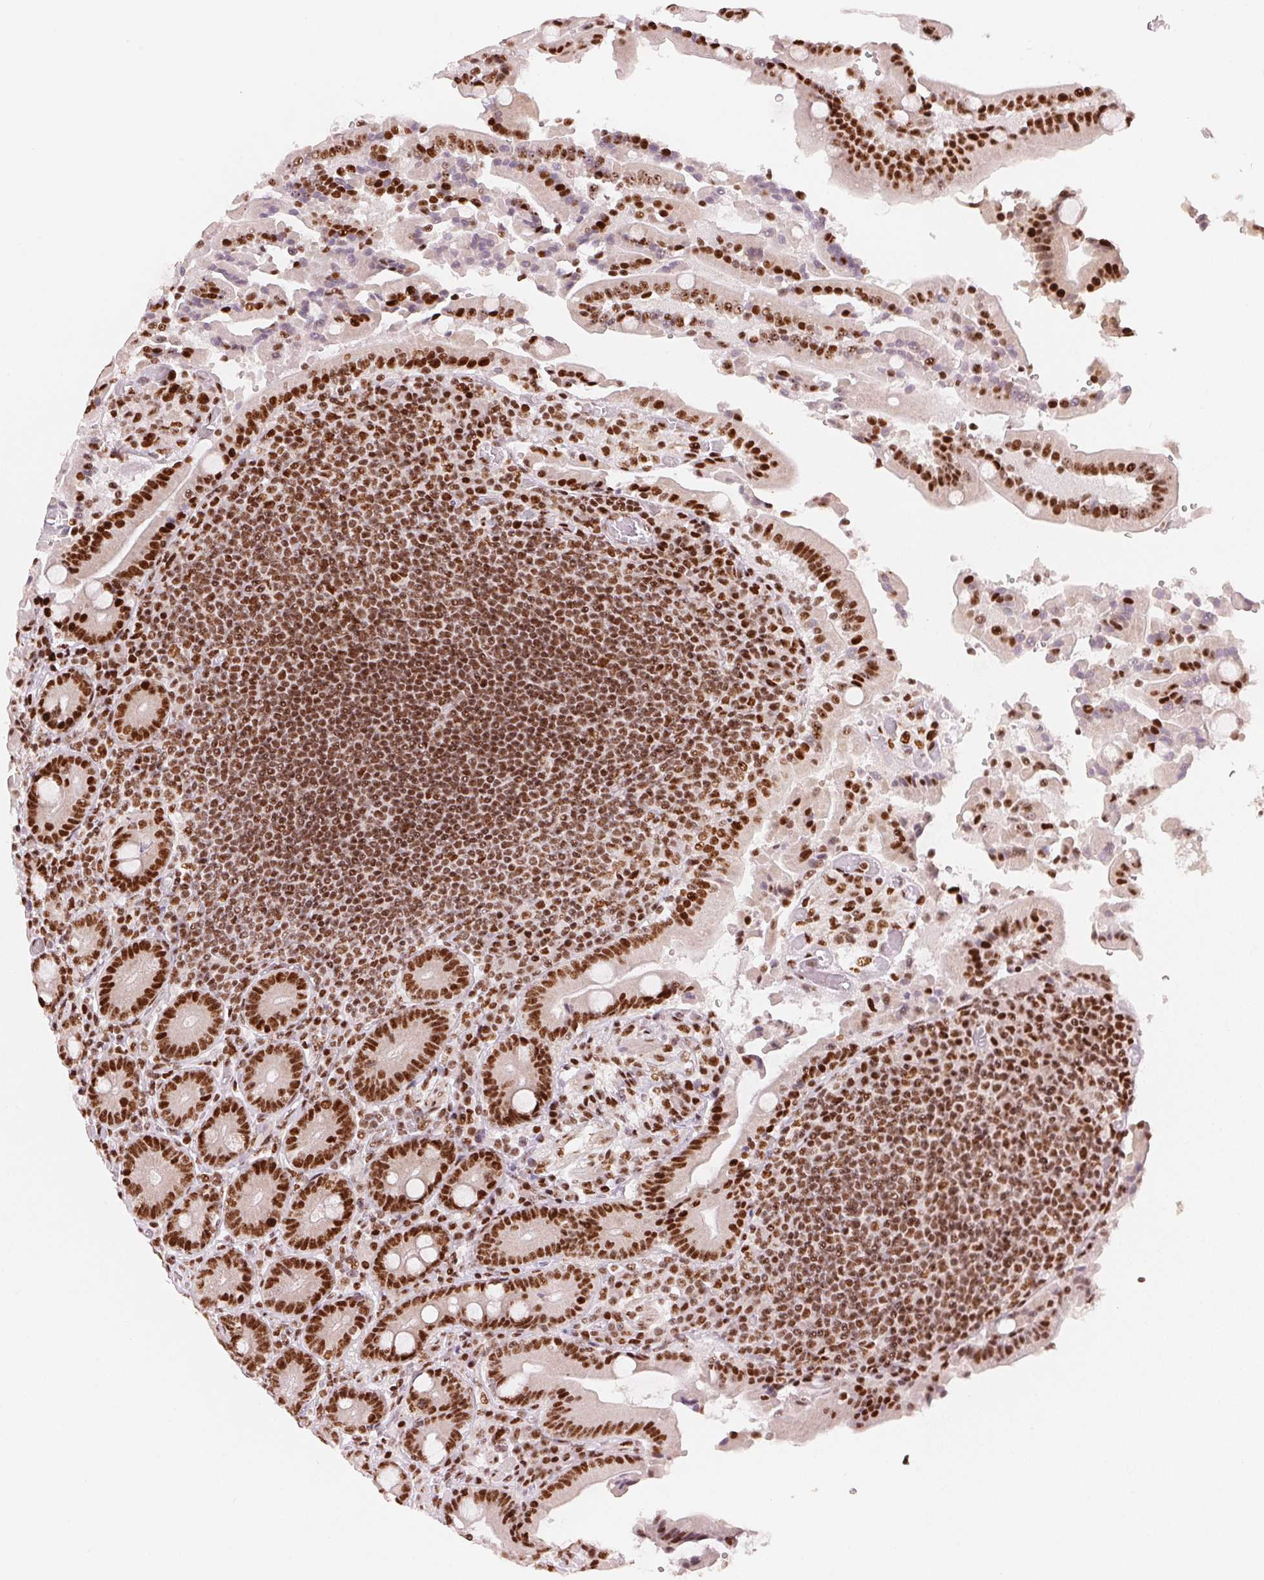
{"staining": {"intensity": "strong", "quantity": ">75%", "location": "nuclear"}, "tissue": "duodenum", "cell_type": "Glandular cells", "image_type": "normal", "snomed": [{"axis": "morphology", "description": "Normal tissue, NOS"}, {"axis": "topography", "description": "Duodenum"}], "caption": "About >75% of glandular cells in normal duodenum display strong nuclear protein staining as visualized by brown immunohistochemical staining.", "gene": "NXF1", "patient": {"sex": "female", "age": 62}}